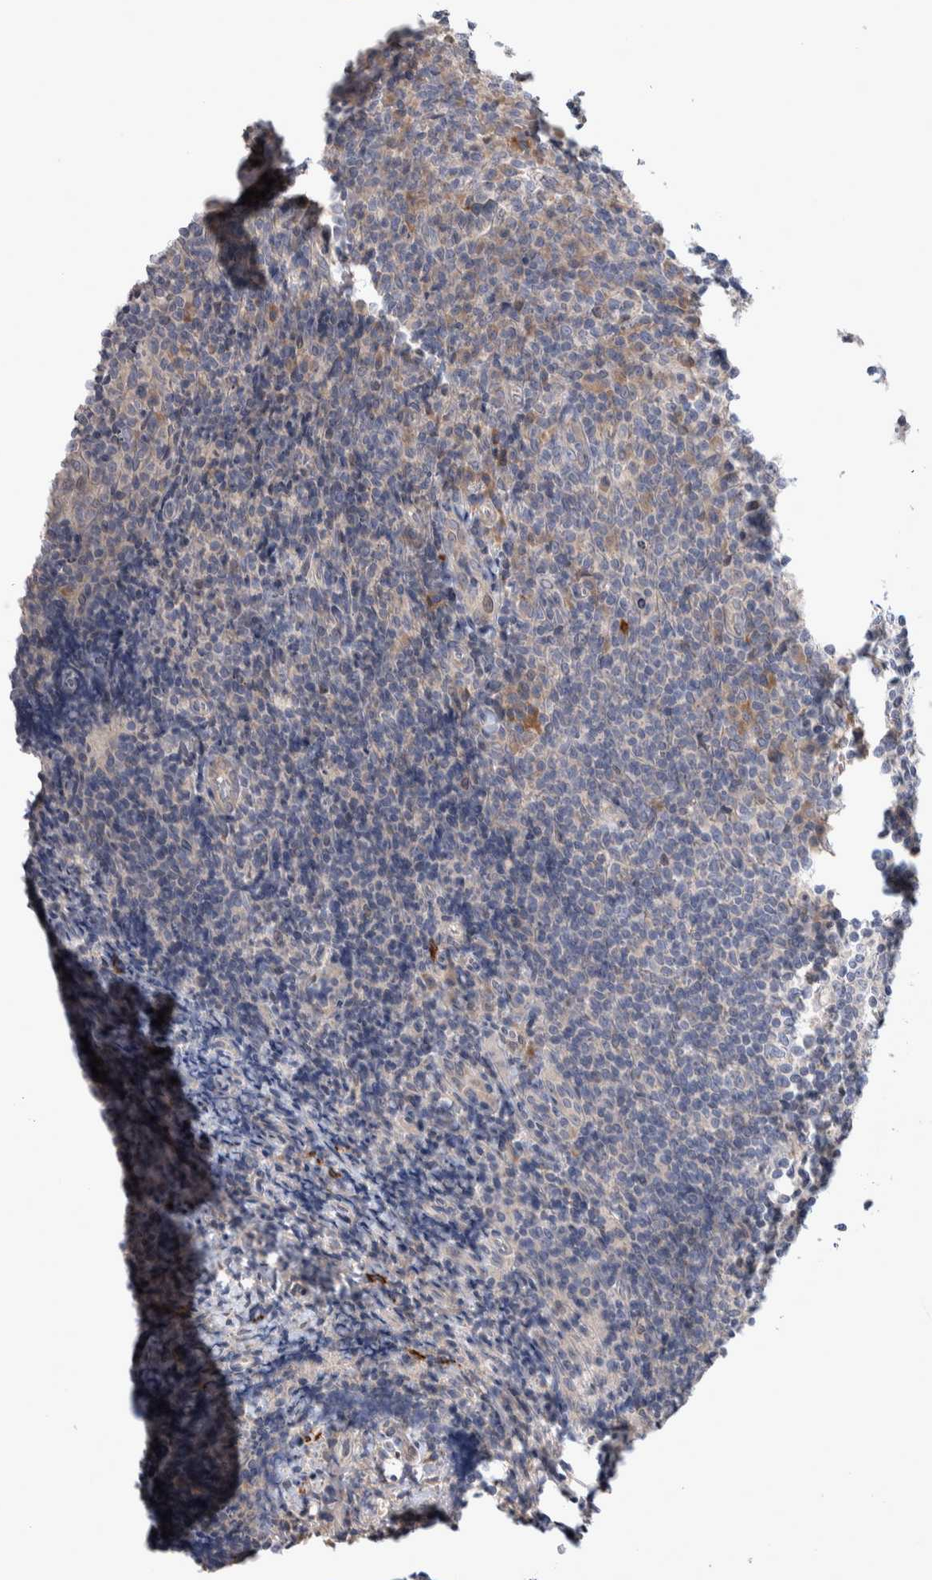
{"staining": {"intensity": "negative", "quantity": "none", "location": "none"}, "tissue": "tonsil", "cell_type": "Germinal center cells", "image_type": "normal", "snomed": [{"axis": "morphology", "description": "Normal tissue, NOS"}, {"axis": "topography", "description": "Tonsil"}], "caption": "High magnification brightfield microscopy of benign tonsil stained with DAB (brown) and counterstained with hematoxylin (blue): germinal center cells show no significant positivity. (DAB immunohistochemistry (IHC), high magnification).", "gene": "IBTK", "patient": {"sex": "male", "age": 37}}